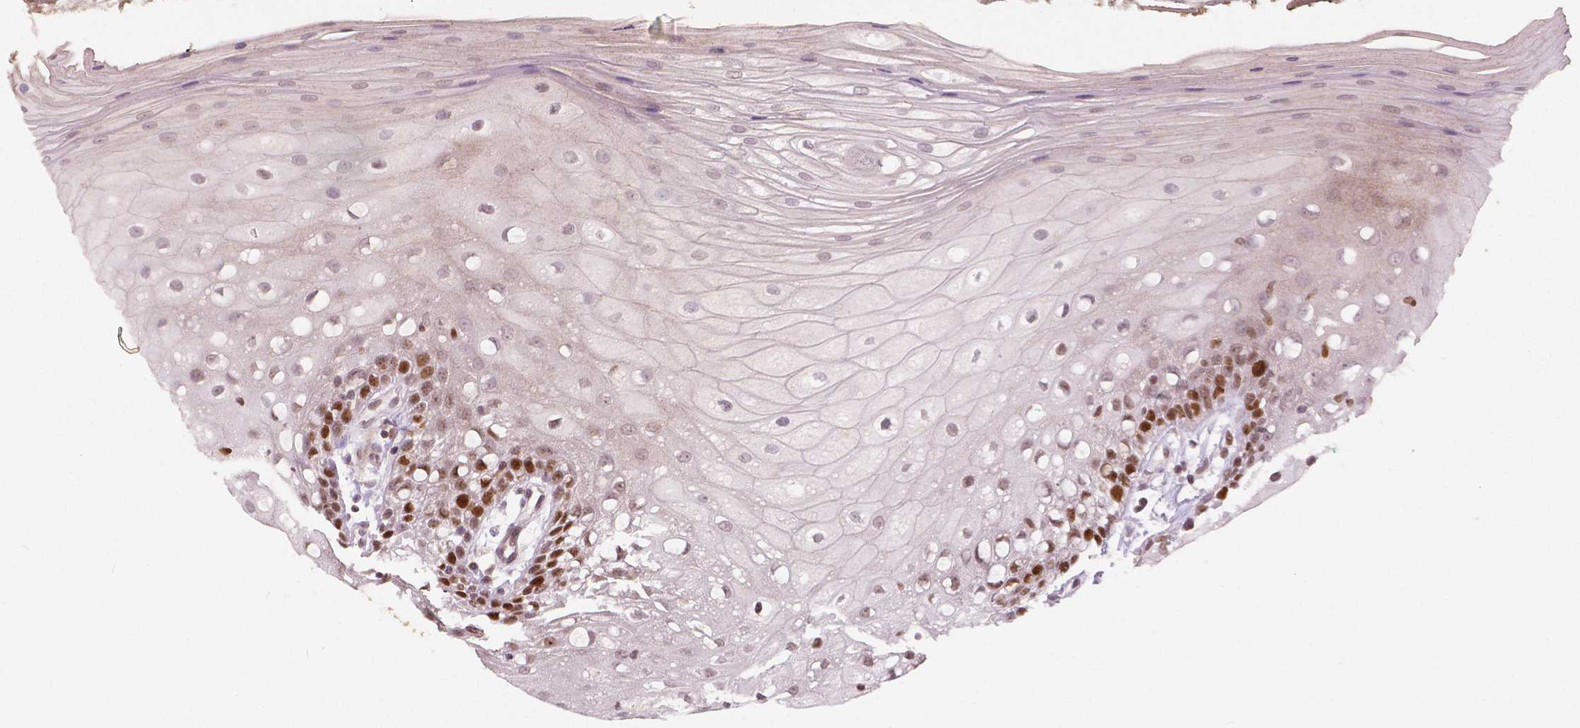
{"staining": {"intensity": "moderate", "quantity": "25%-75%", "location": "nuclear"}, "tissue": "oral mucosa", "cell_type": "Squamous epithelial cells", "image_type": "normal", "snomed": [{"axis": "morphology", "description": "Normal tissue, NOS"}, {"axis": "morphology", "description": "Squamous cell carcinoma, NOS"}, {"axis": "topography", "description": "Oral tissue"}, {"axis": "topography", "description": "Head-Neck"}], "caption": "About 25%-75% of squamous epithelial cells in benign oral mucosa display moderate nuclear protein expression as visualized by brown immunohistochemical staining.", "gene": "NSD2", "patient": {"sex": "male", "age": 69}}